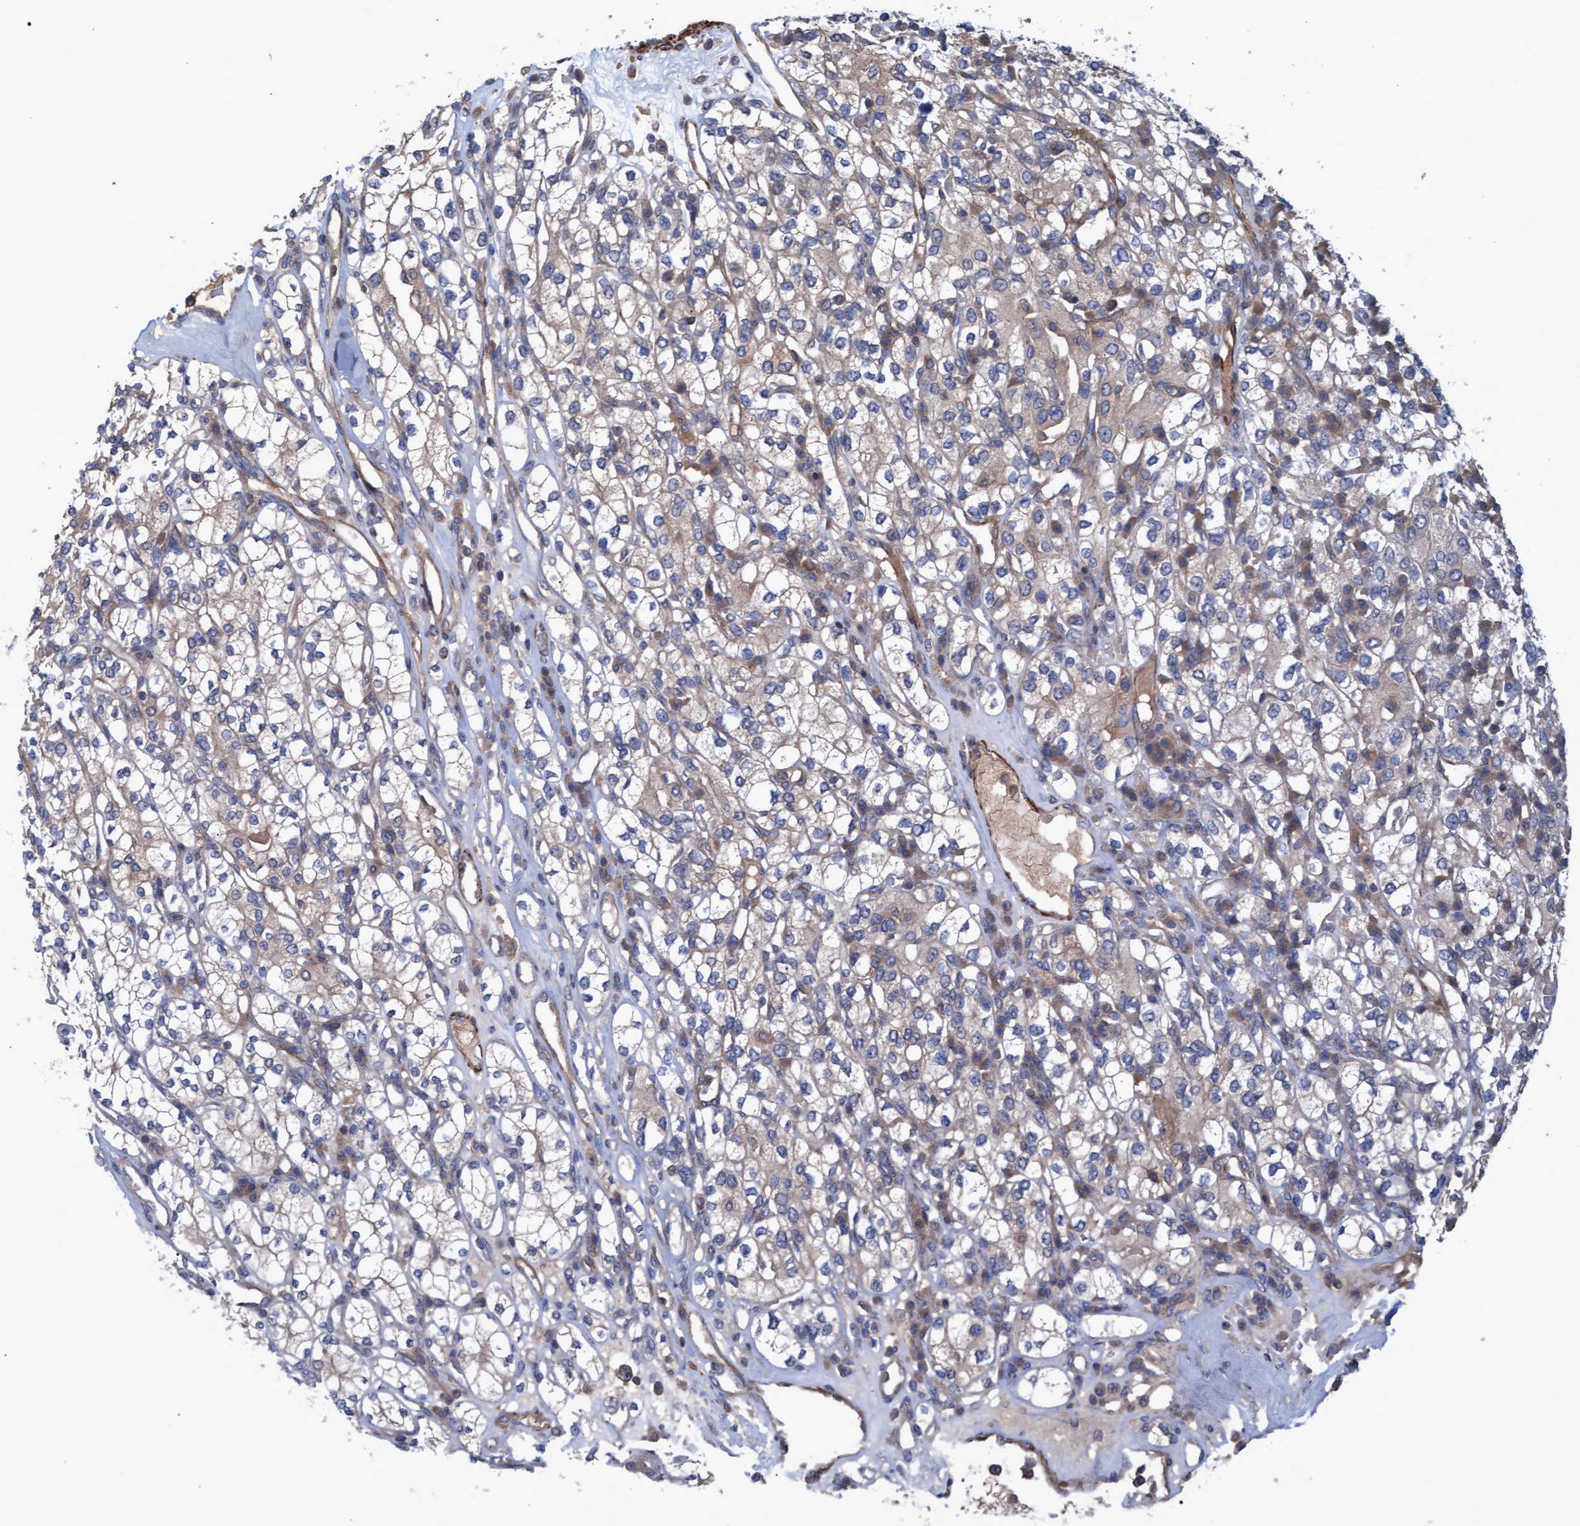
{"staining": {"intensity": "moderate", "quantity": "<25%", "location": "cytoplasmic/membranous"}, "tissue": "renal cancer", "cell_type": "Tumor cells", "image_type": "cancer", "snomed": [{"axis": "morphology", "description": "Adenocarcinoma, NOS"}, {"axis": "topography", "description": "Kidney"}], "caption": "The histopathology image reveals immunohistochemical staining of renal adenocarcinoma. There is moderate cytoplasmic/membranous staining is present in about <25% of tumor cells. (DAB = brown stain, brightfield microscopy at high magnification).", "gene": "GGT6", "patient": {"sex": "male", "age": 77}}